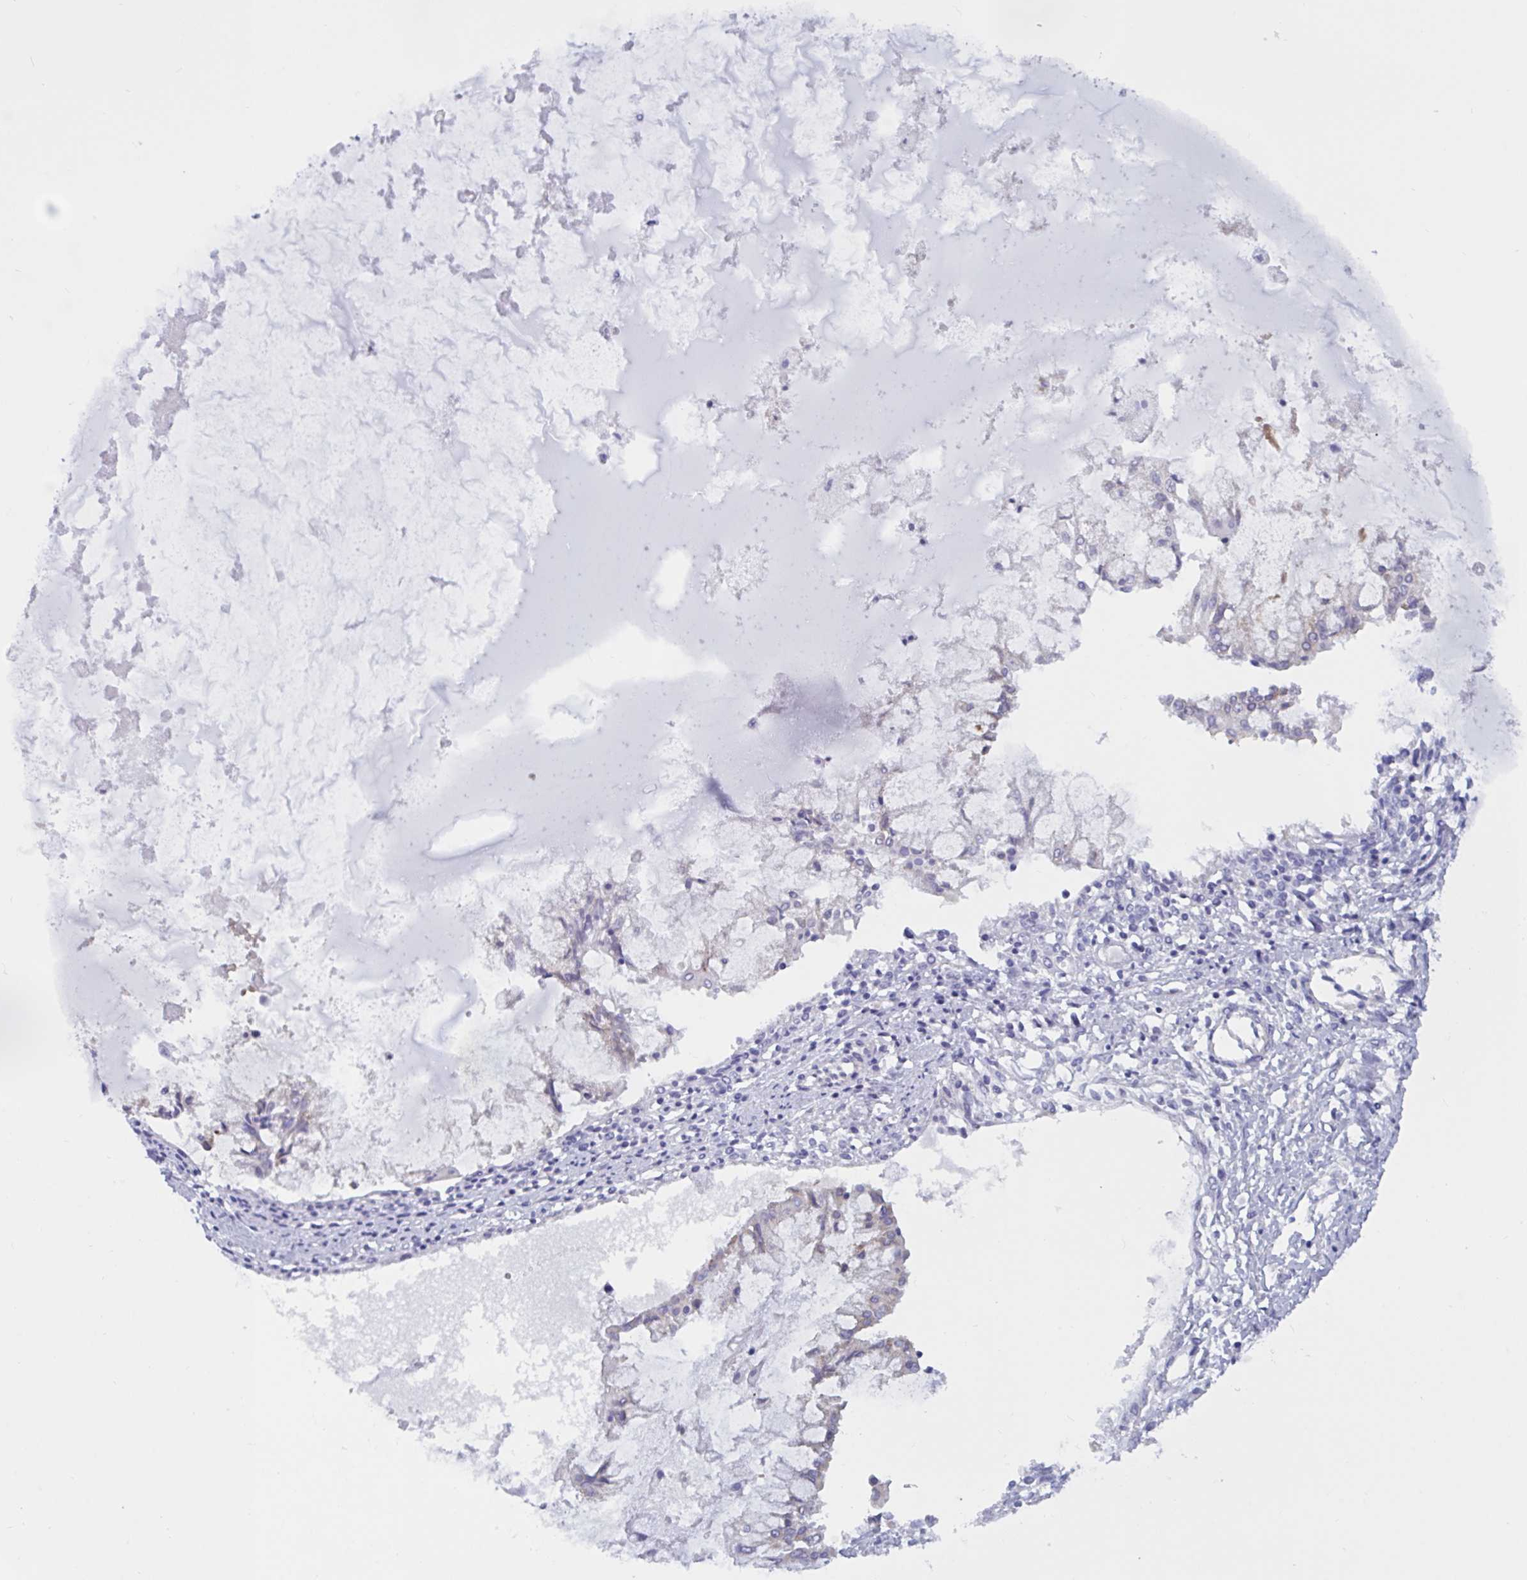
{"staining": {"intensity": "negative", "quantity": "none", "location": "none"}, "tissue": "ovarian cancer", "cell_type": "Tumor cells", "image_type": "cancer", "snomed": [{"axis": "morphology", "description": "Cystadenocarcinoma, mucinous, NOS"}, {"axis": "topography", "description": "Ovary"}], "caption": "A micrograph of ovarian mucinous cystadenocarcinoma stained for a protein reveals no brown staining in tumor cells.", "gene": "SLC66A1", "patient": {"sex": "female", "age": 34}}